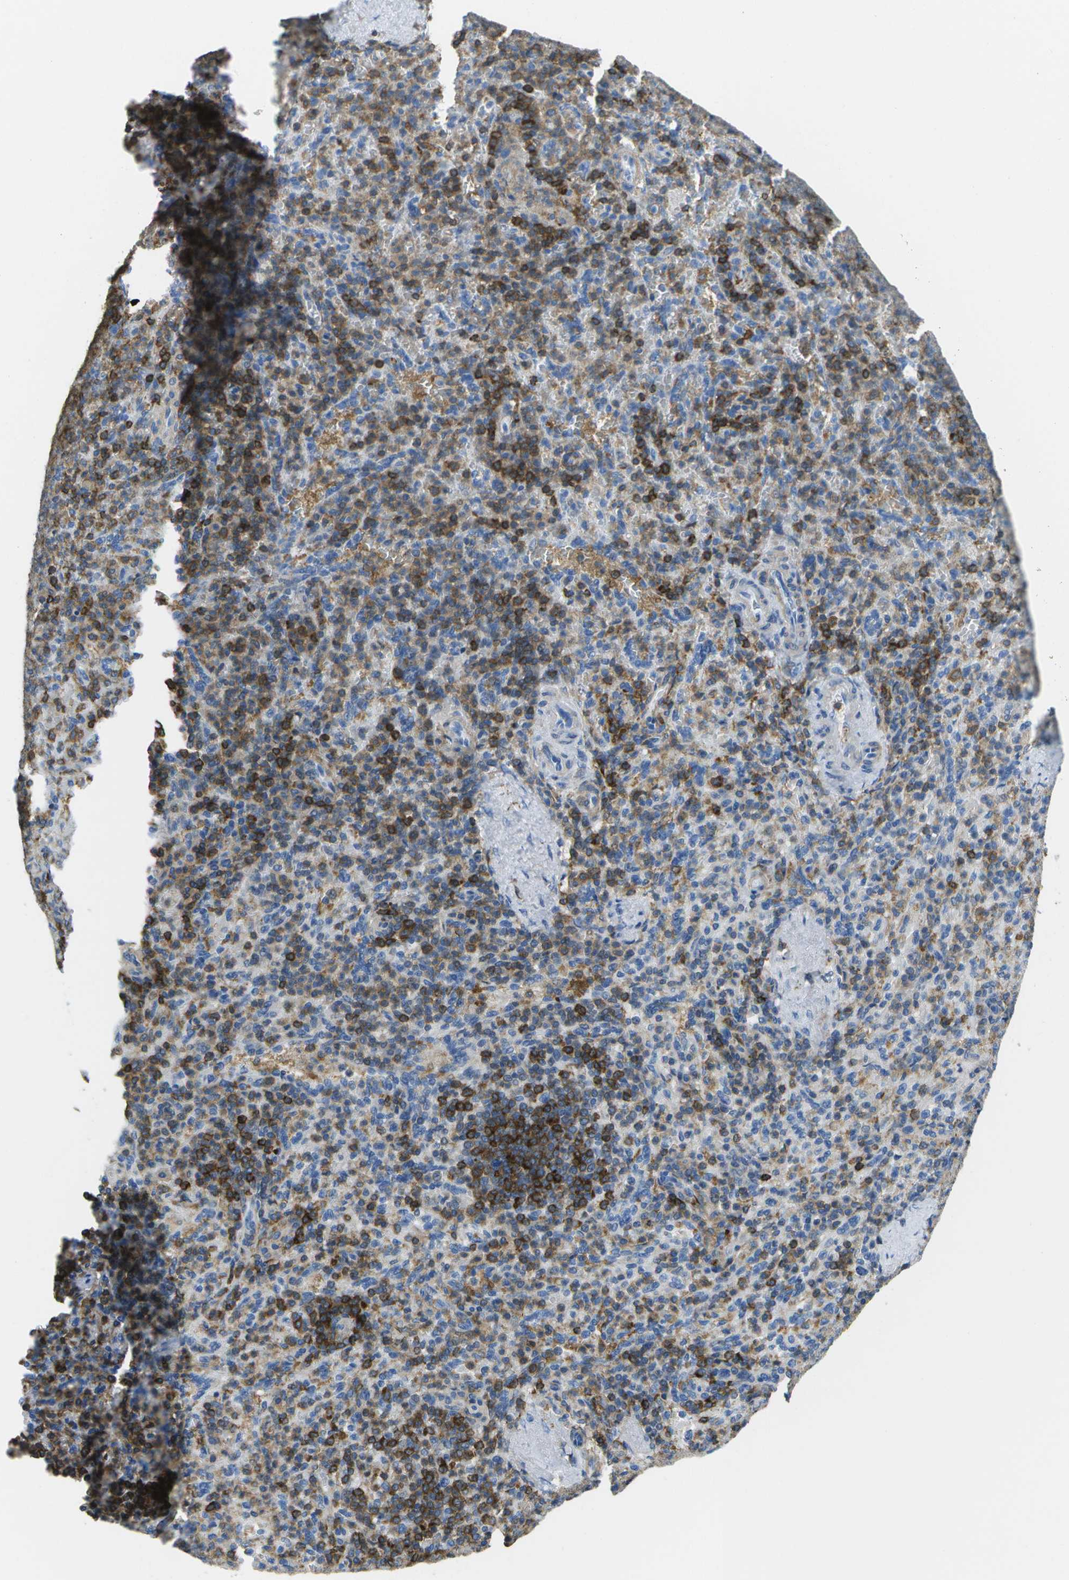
{"staining": {"intensity": "strong", "quantity": "25%-75%", "location": "cytoplasmic/membranous"}, "tissue": "spleen", "cell_type": "Cells in red pulp", "image_type": "normal", "snomed": [{"axis": "morphology", "description": "Normal tissue, NOS"}, {"axis": "topography", "description": "Spleen"}], "caption": "The immunohistochemical stain shows strong cytoplasmic/membranous positivity in cells in red pulp of normal spleen. (DAB (3,3'-diaminobenzidine) = brown stain, brightfield microscopy at high magnification).", "gene": "RCSD1", "patient": {"sex": "female", "age": 74}}